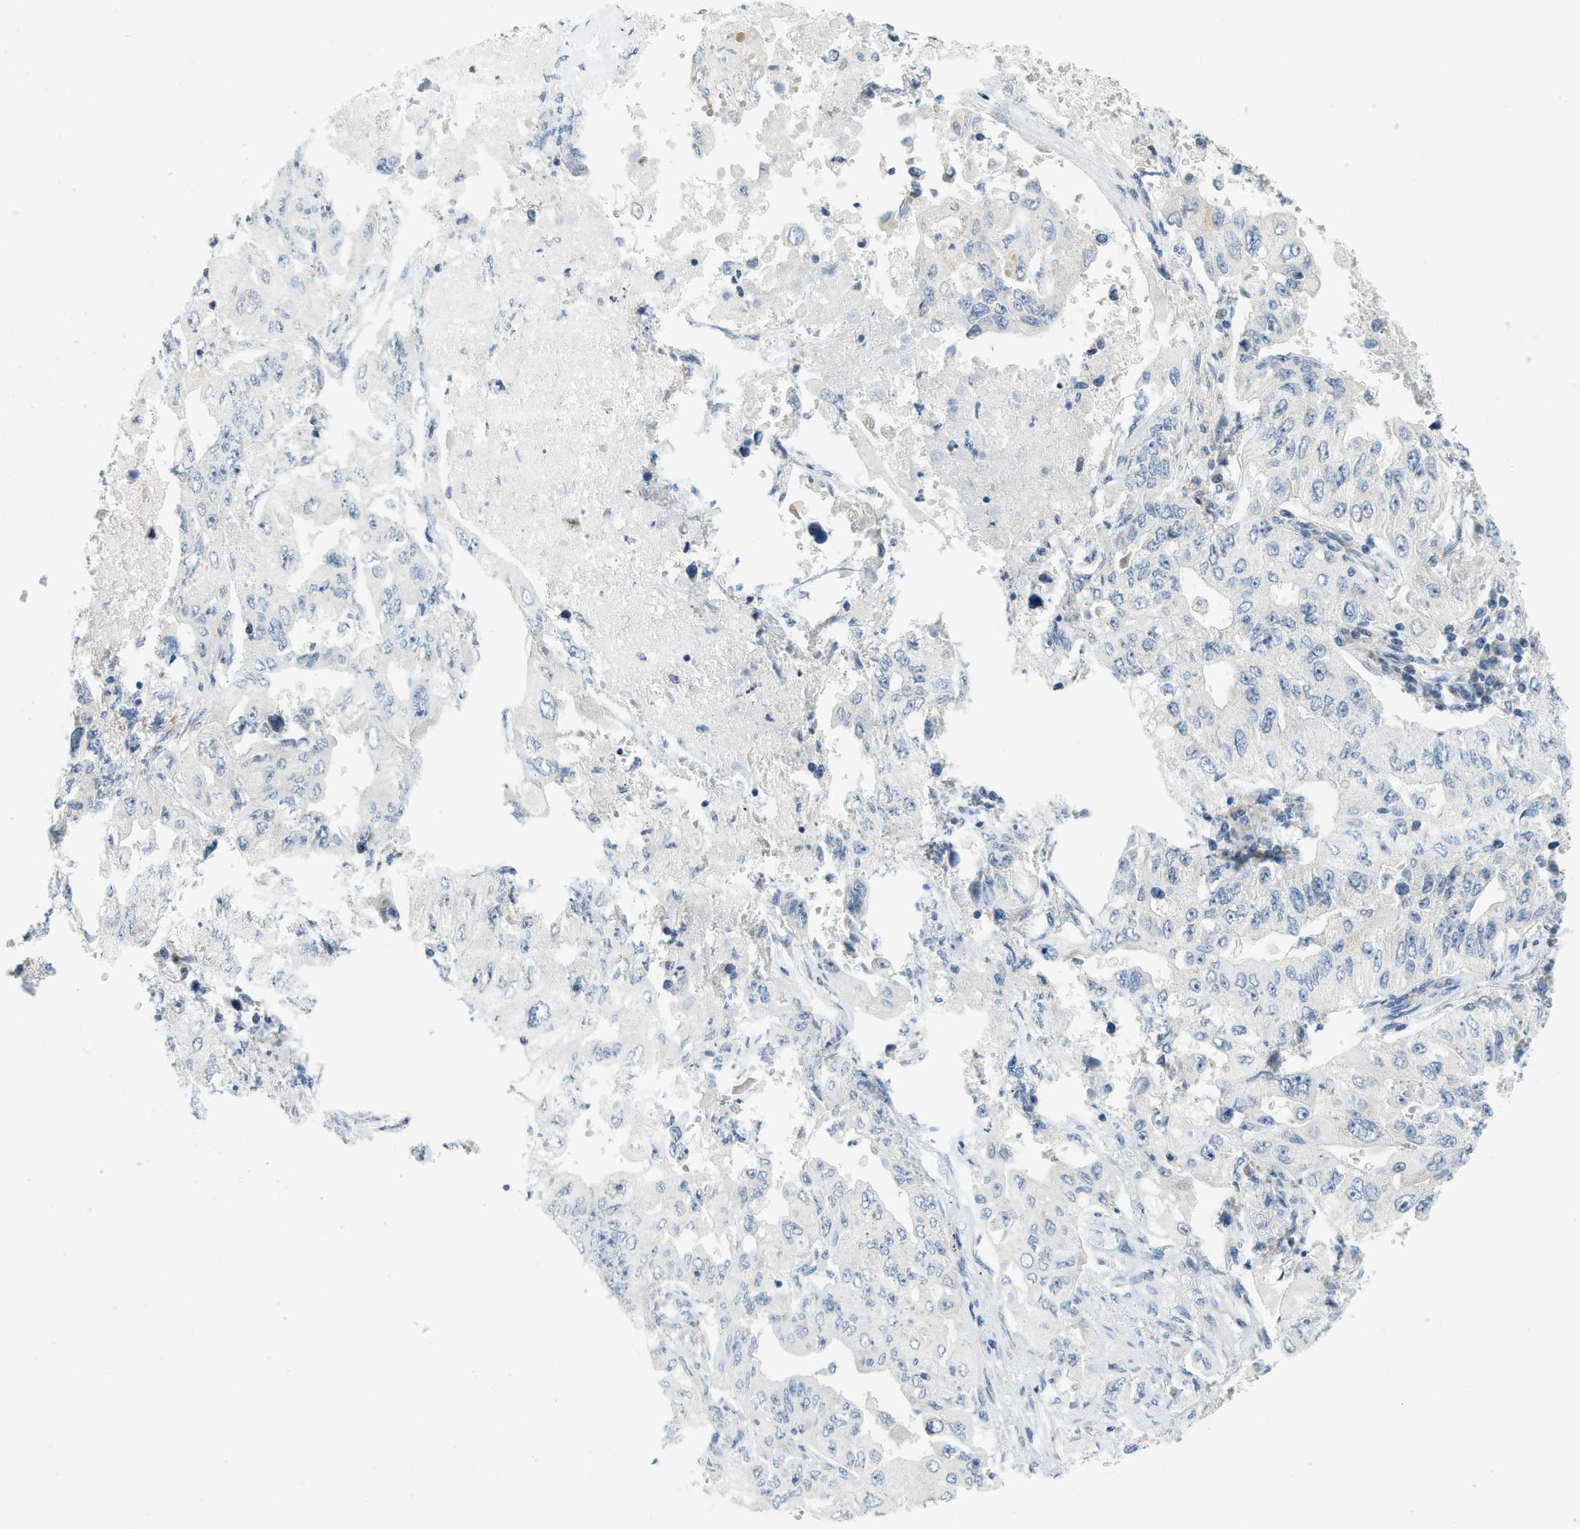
{"staining": {"intensity": "negative", "quantity": "none", "location": "none"}, "tissue": "lung cancer", "cell_type": "Tumor cells", "image_type": "cancer", "snomed": [{"axis": "morphology", "description": "Adenocarcinoma, NOS"}, {"axis": "topography", "description": "Lung"}], "caption": "The immunohistochemistry (IHC) image has no significant expression in tumor cells of lung adenocarcinoma tissue.", "gene": "TXNDC2", "patient": {"sex": "male", "age": 84}}